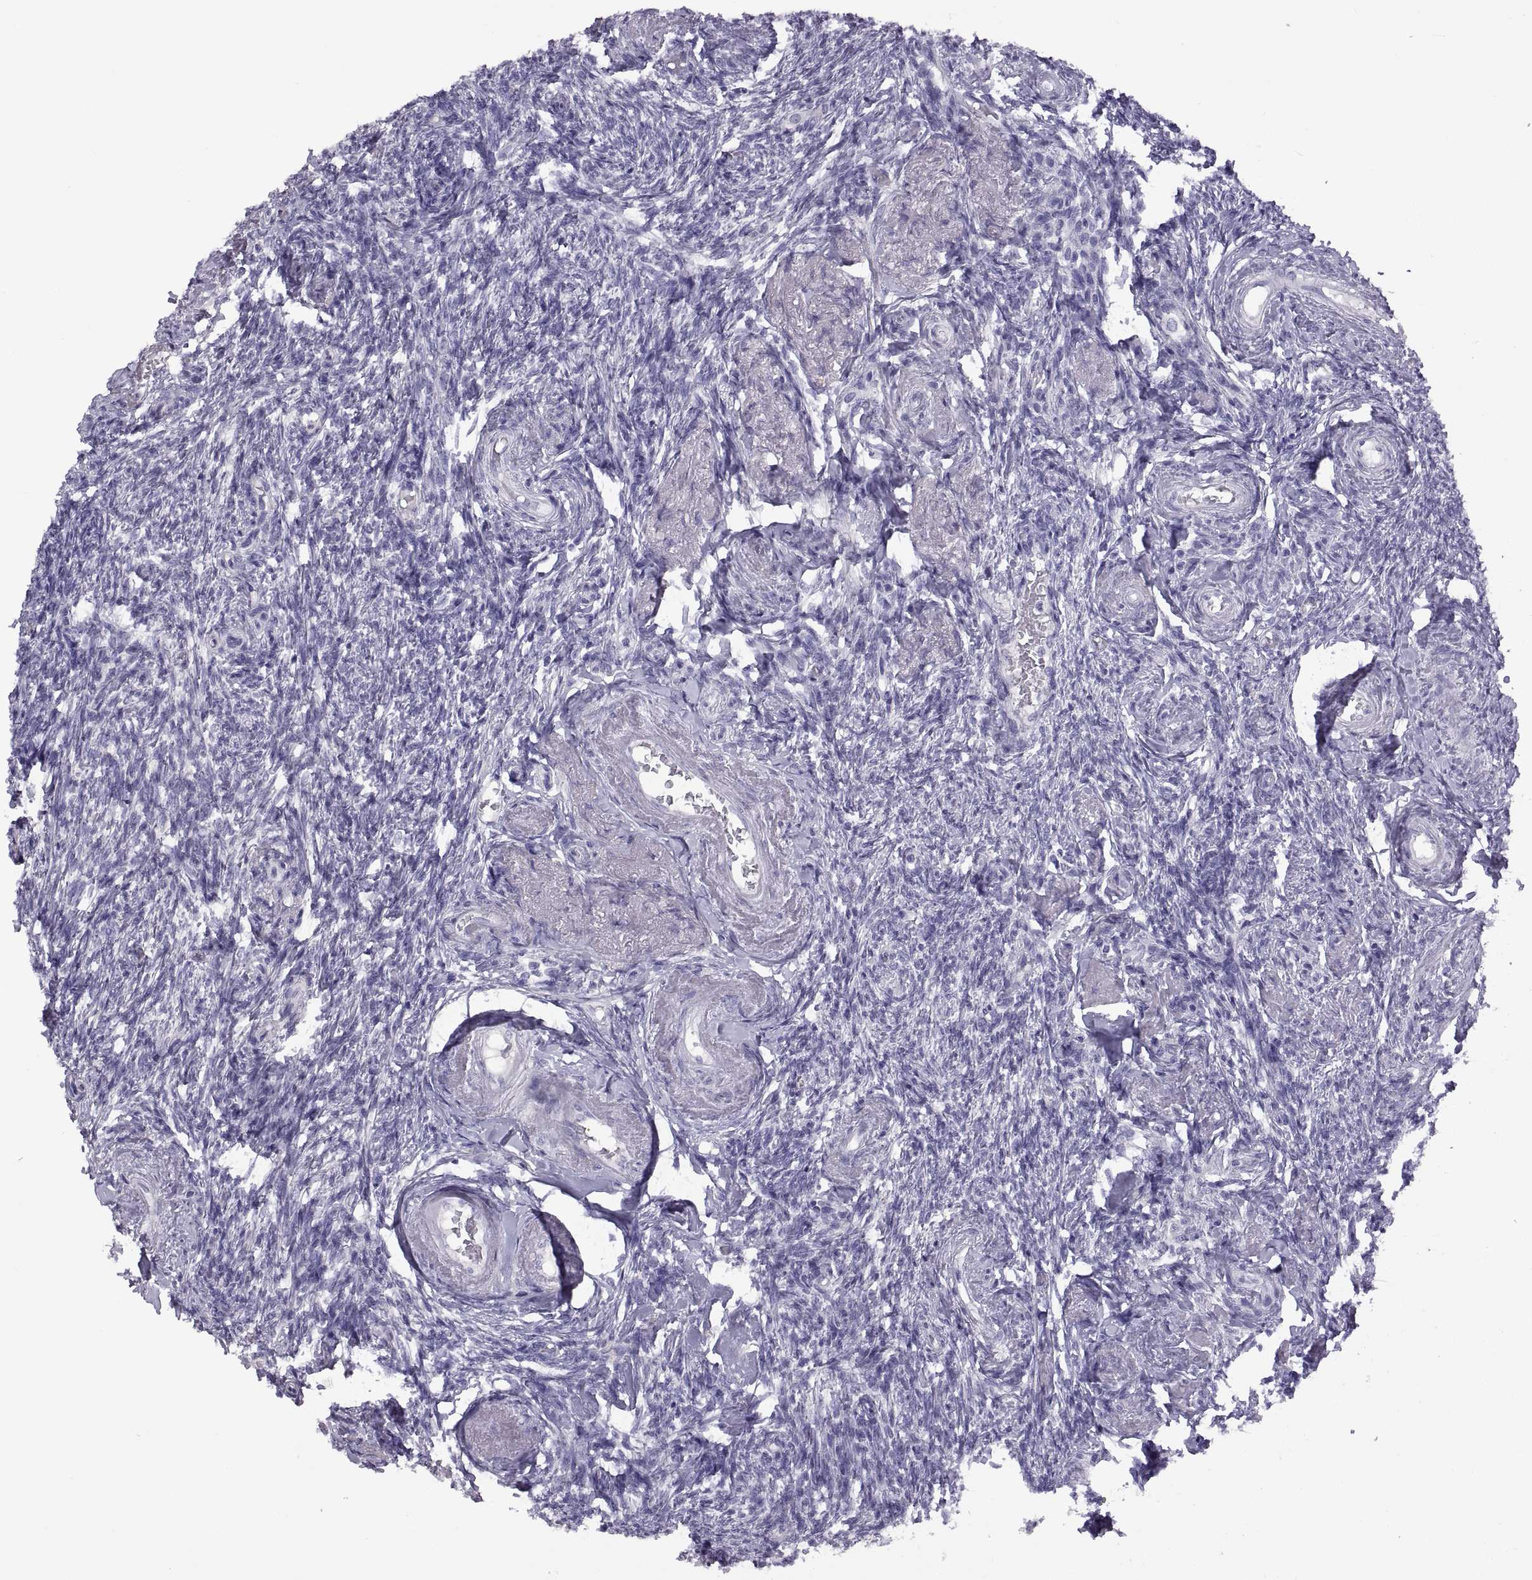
{"staining": {"intensity": "negative", "quantity": "none", "location": "none"}, "tissue": "ovary", "cell_type": "Follicle cells", "image_type": "normal", "snomed": [{"axis": "morphology", "description": "Normal tissue, NOS"}, {"axis": "topography", "description": "Ovary"}], "caption": "Follicle cells show no significant expression in normal ovary. (DAB immunohistochemistry visualized using brightfield microscopy, high magnification).", "gene": "RDM1", "patient": {"sex": "female", "age": 72}}